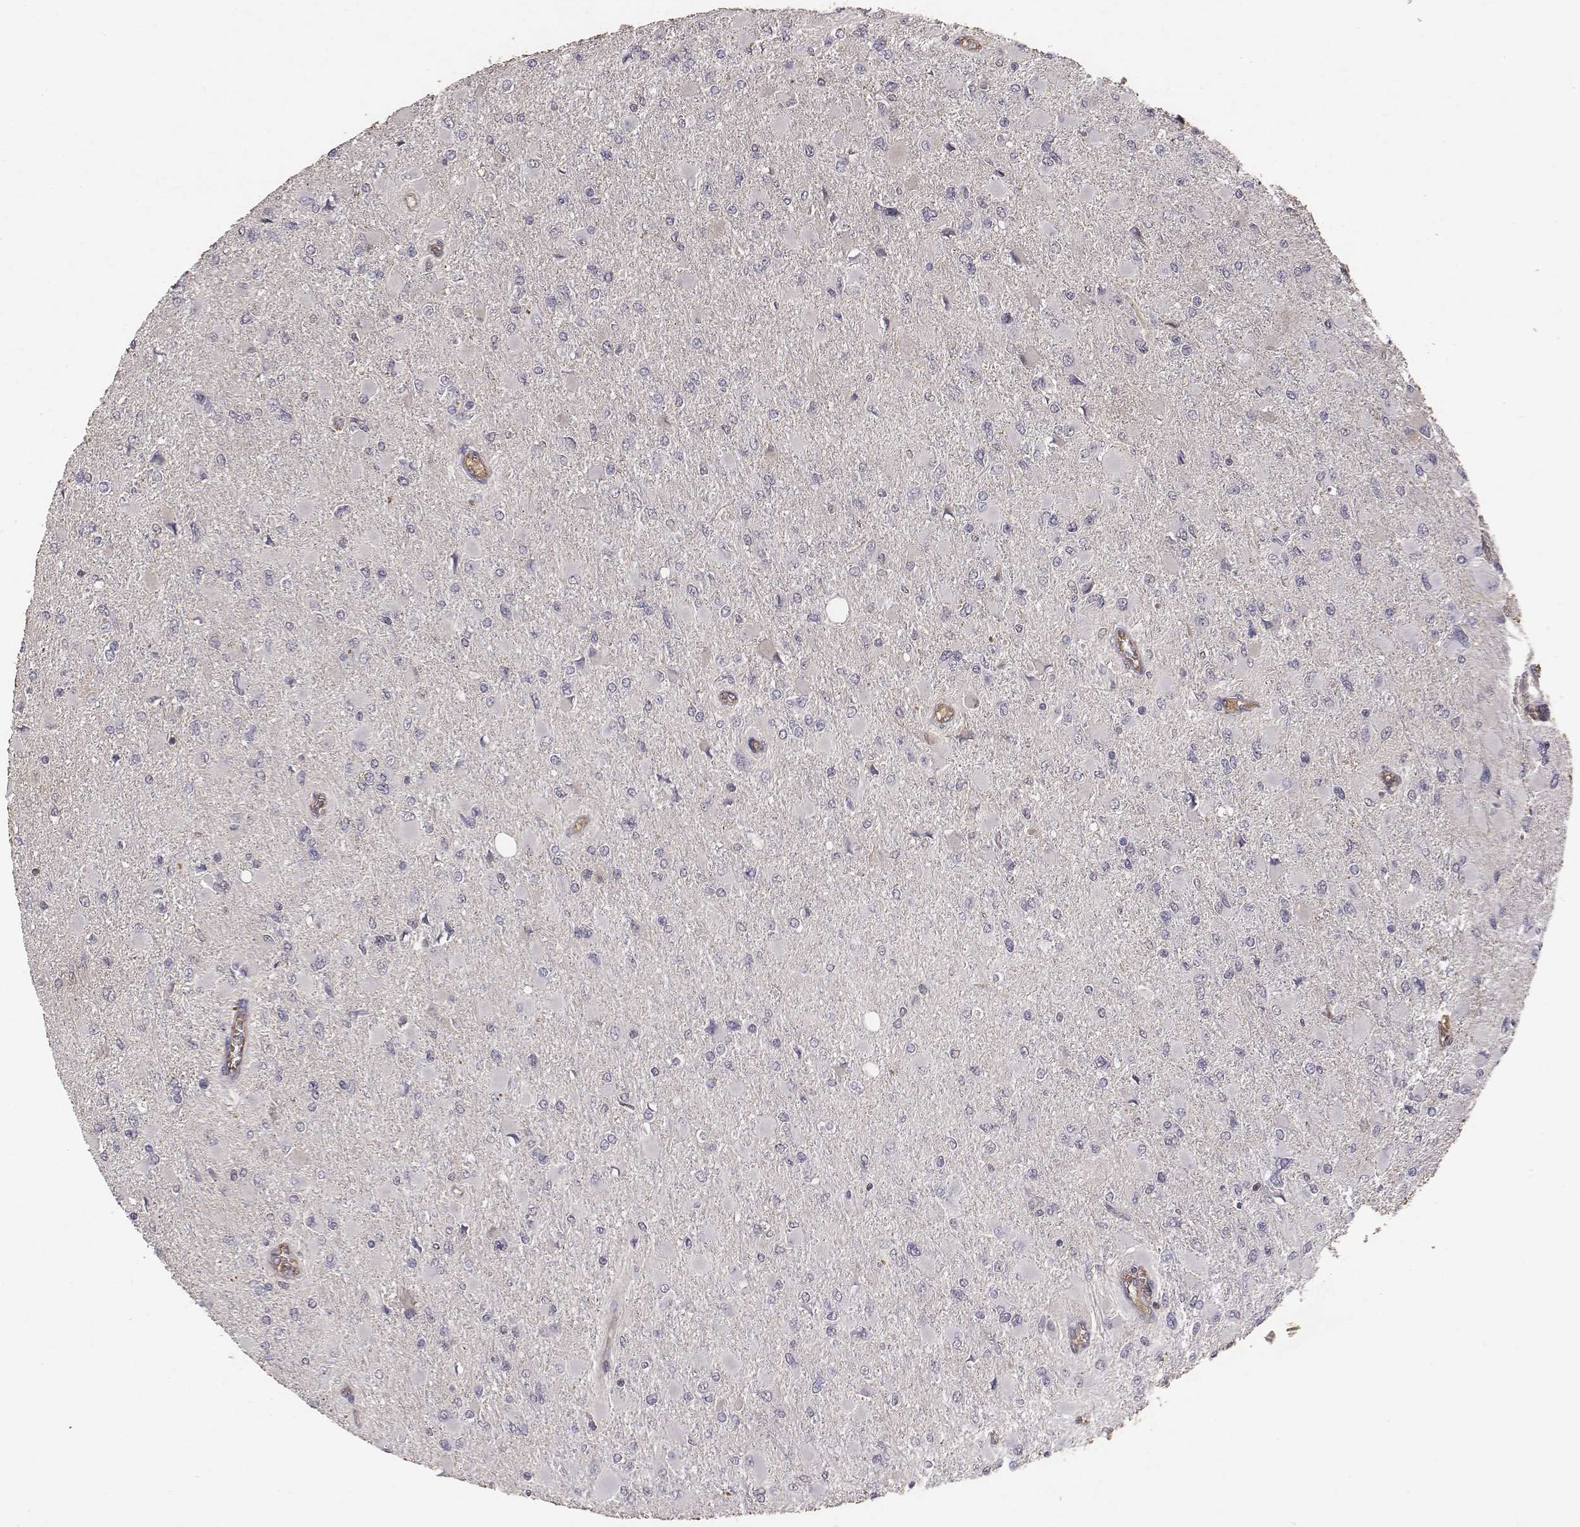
{"staining": {"intensity": "negative", "quantity": "none", "location": "none"}, "tissue": "glioma", "cell_type": "Tumor cells", "image_type": "cancer", "snomed": [{"axis": "morphology", "description": "Glioma, malignant, High grade"}, {"axis": "topography", "description": "Cerebral cortex"}], "caption": "Tumor cells are negative for brown protein staining in glioma.", "gene": "PTPRG", "patient": {"sex": "female", "age": 36}}